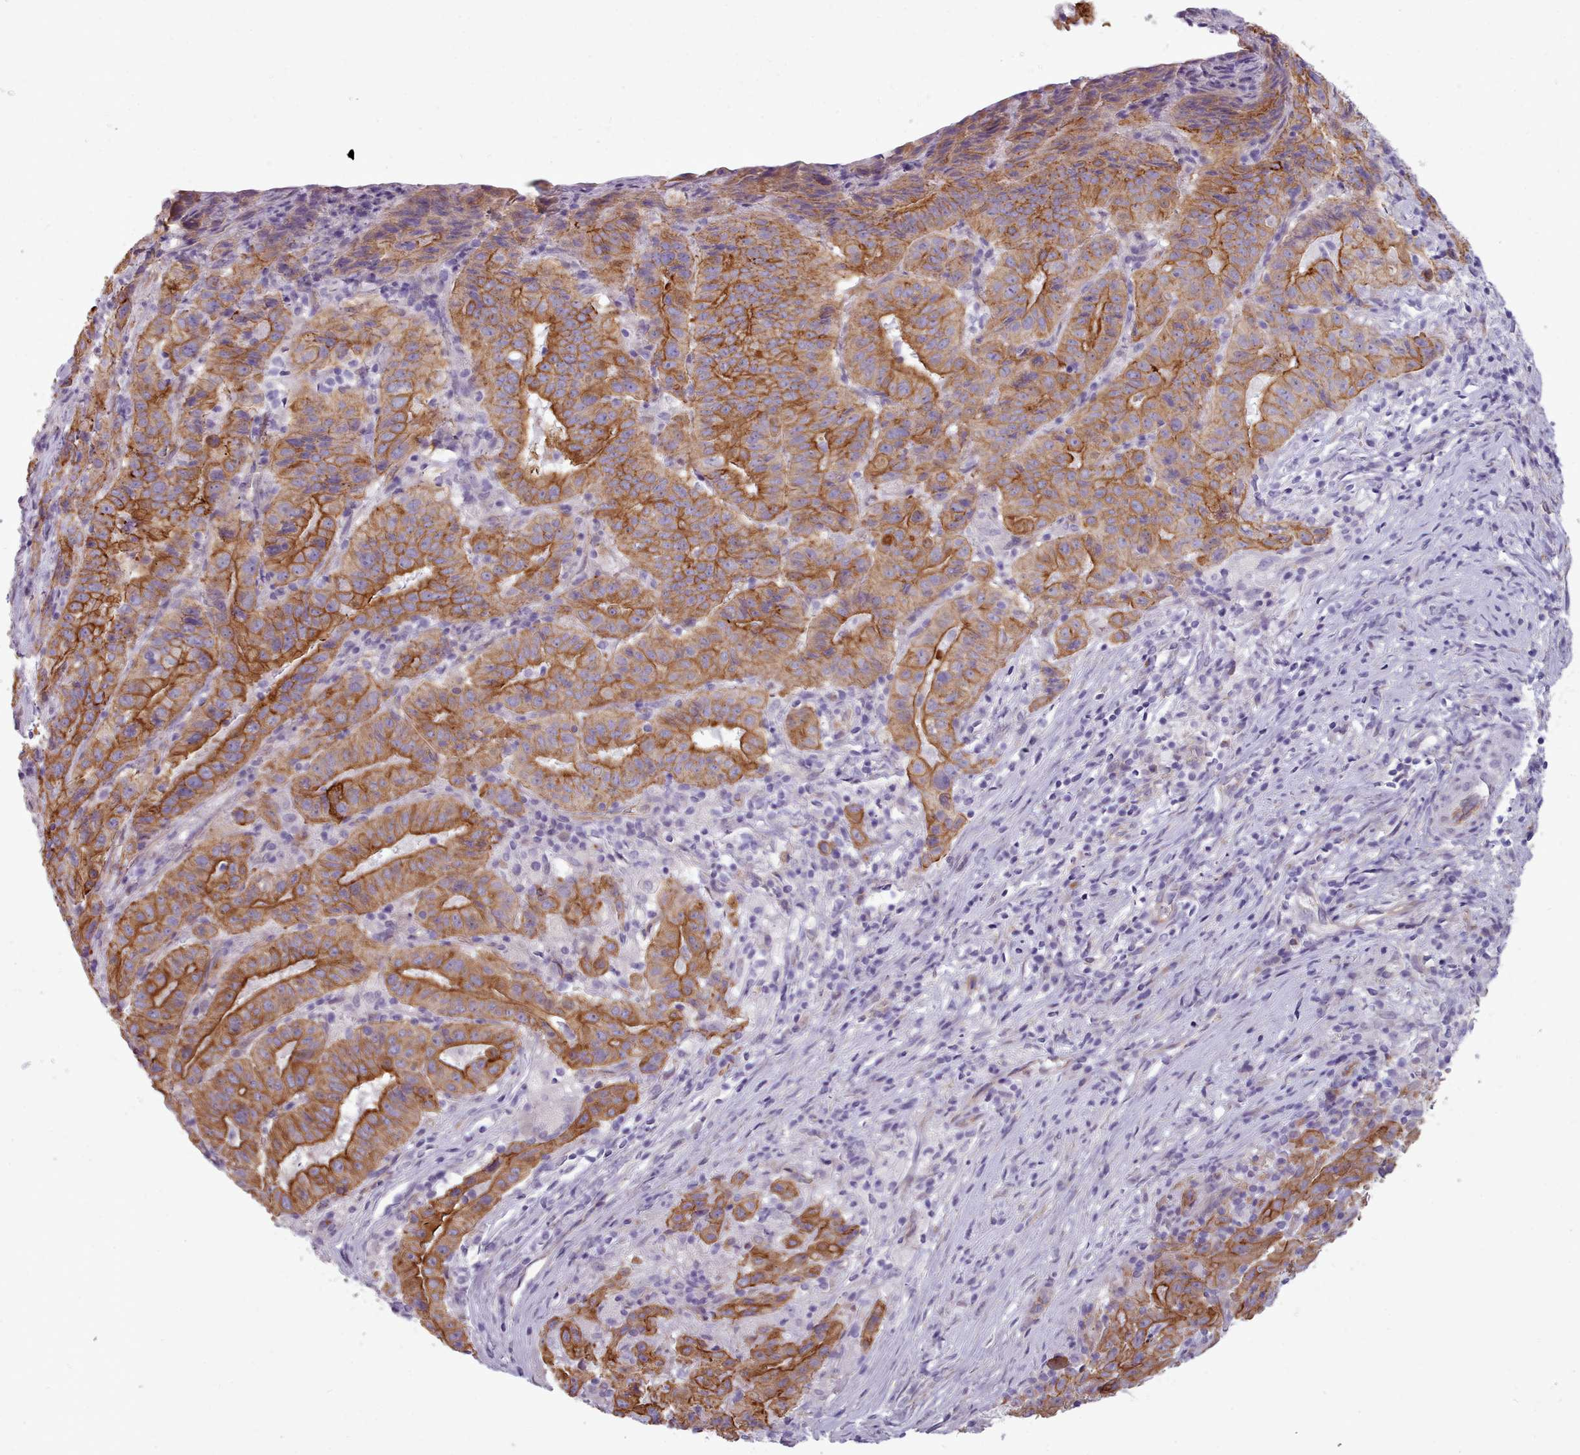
{"staining": {"intensity": "moderate", "quantity": ">75%", "location": "cytoplasmic/membranous"}, "tissue": "pancreatic cancer", "cell_type": "Tumor cells", "image_type": "cancer", "snomed": [{"axis": "morphology", "description": "Adenocarcinoma, NOS"}, {"axis": "topography", "description": "Pancreas"}], "caption": "Human pancreatic cancer stained for a protein (brown) displays moderate cytoplasmic/membranous positive expression in about >75% of tumor cells.", "gene": "PLD4", "patient": {"sex": "male", "age": 63}}